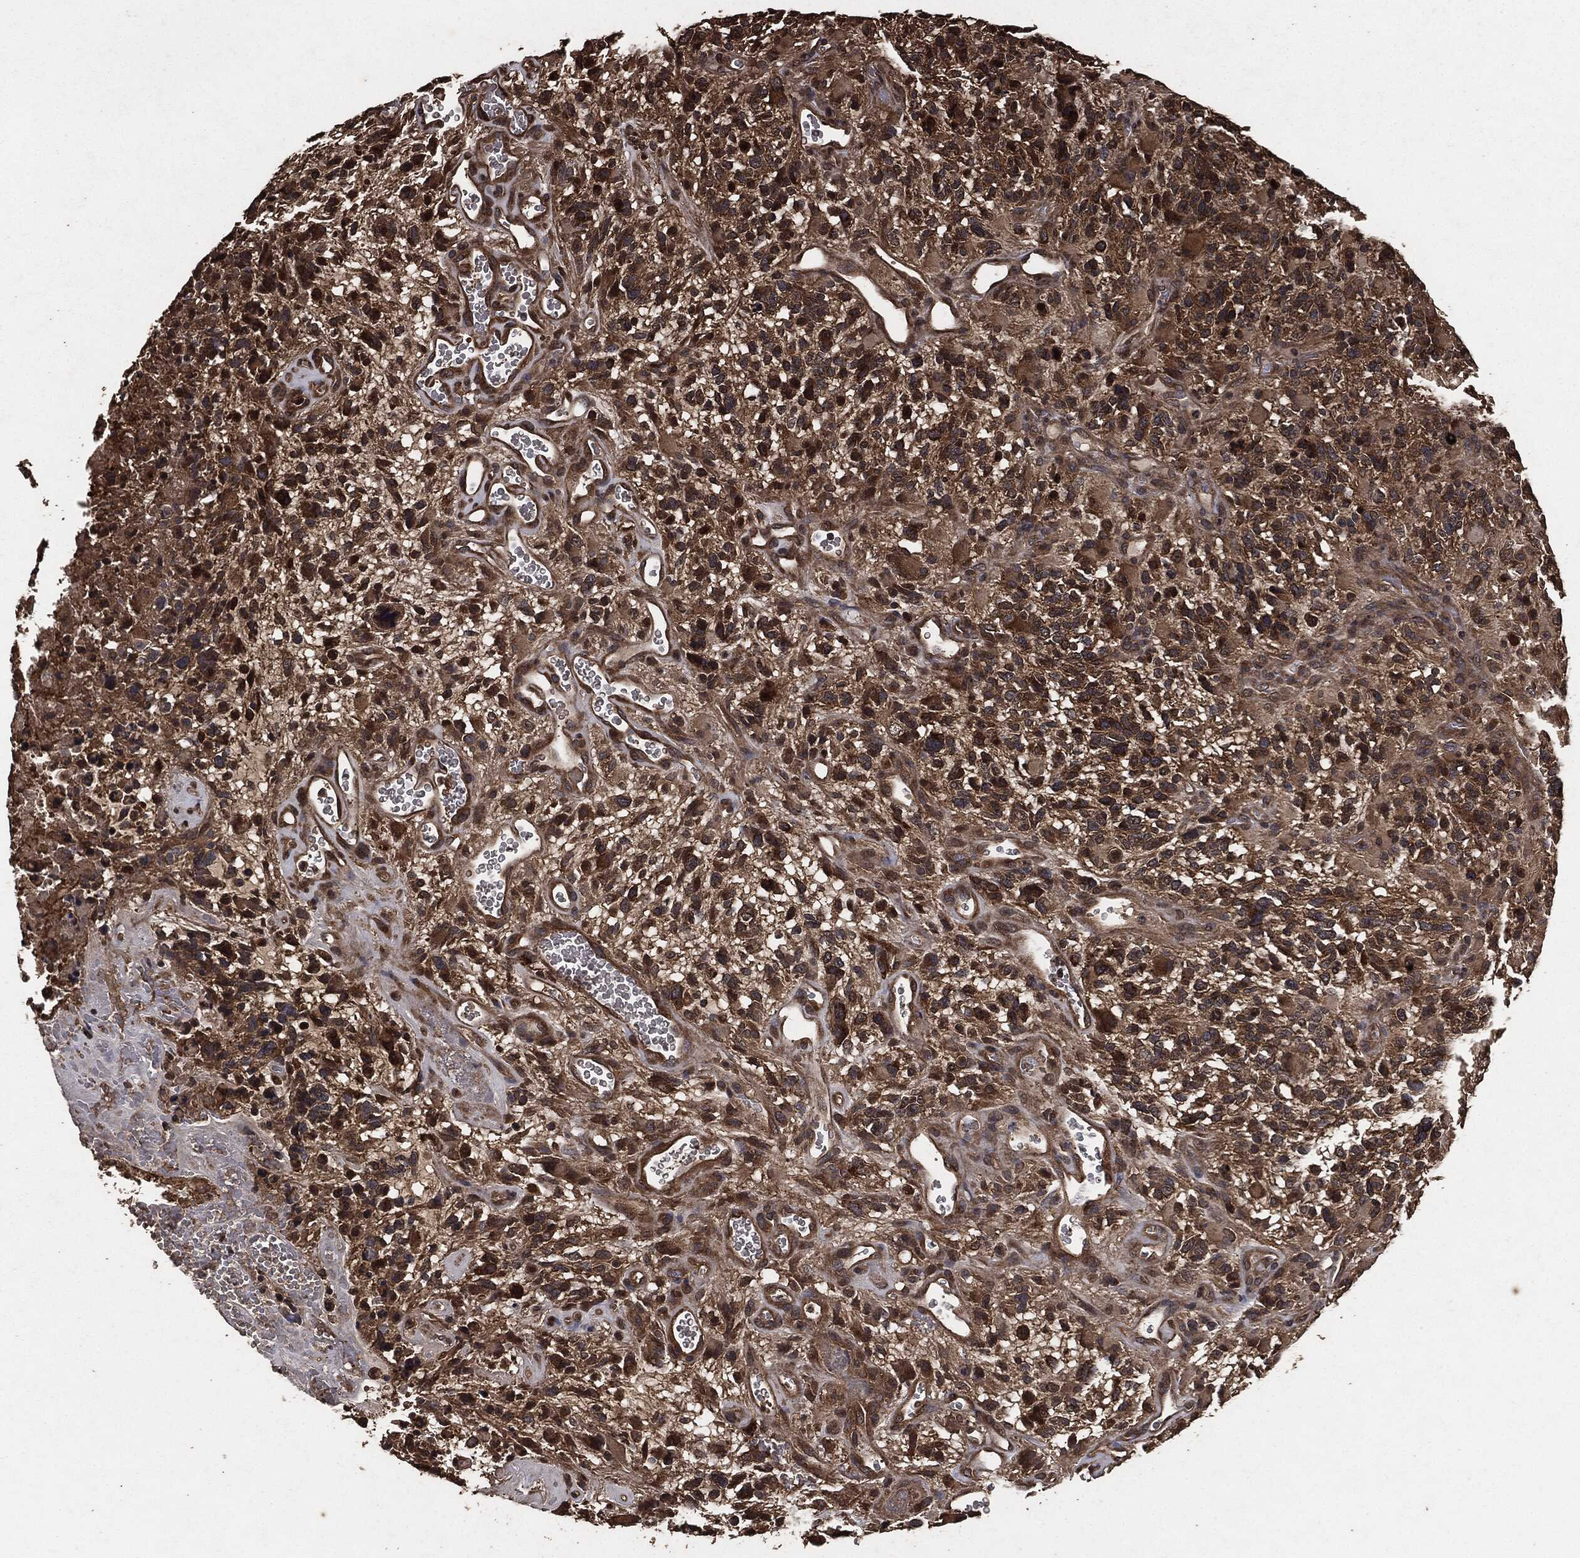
{"staining": {"intensity": "moderate", "quantity": ">75%", "location": "cytoplasmic/membranous"}, "tissue": "glioma", "cell_type": "Tumor cells", "image_type": "cancer", "snomed": [{"axis": "morphology", "description": "Glioma, malignant, High grade"}, {"axis": "topography", "description": "Brain"}], "caption": "Glioma stained with DAB (3,3'-diaminobenzidine) IHC displays medium levels of moderate cytoplasmic/membranous positivity in about >75% of tumor cells.", "gene": "AKT1S1", "patient": {"sex": "female", "age": 71}}